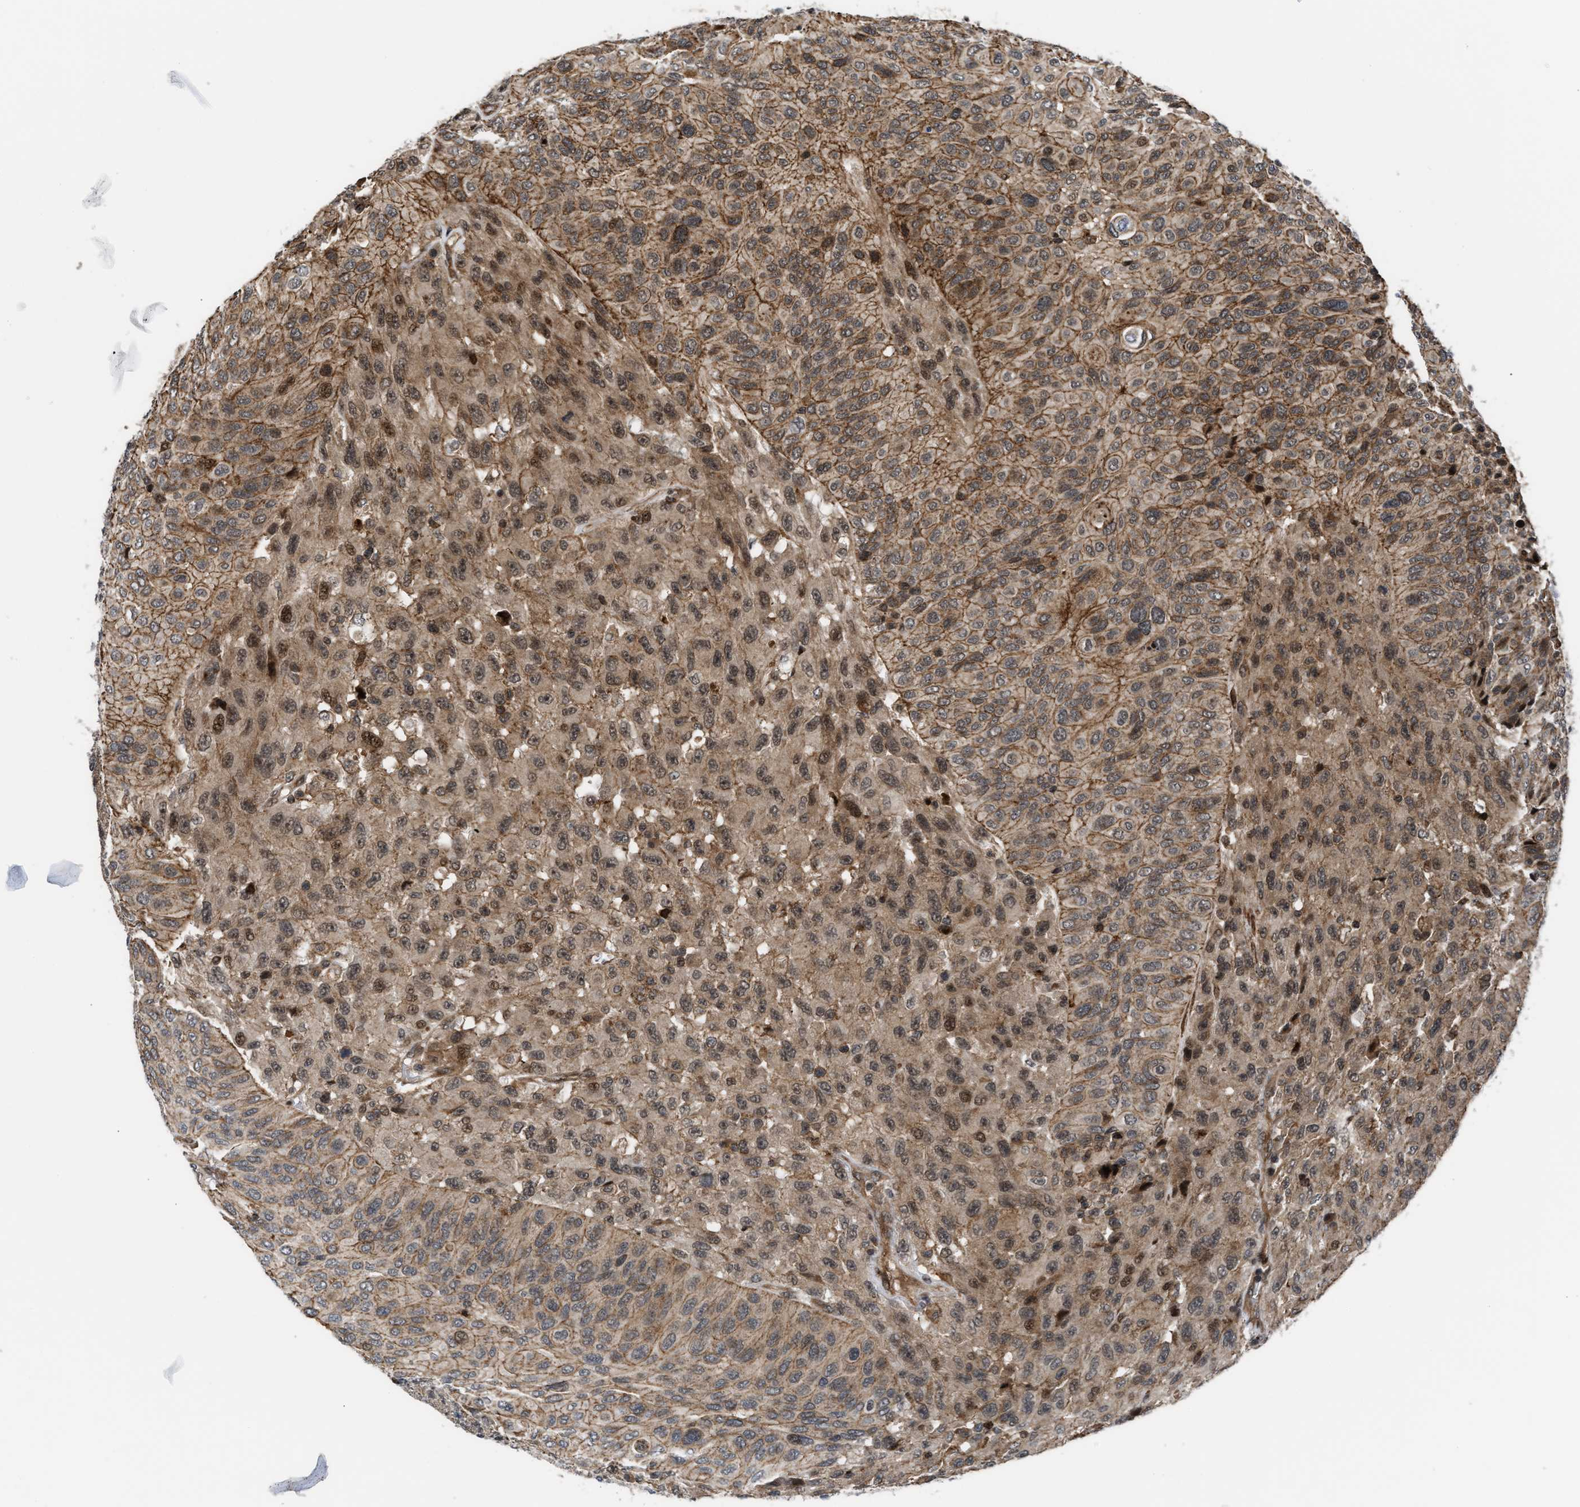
{"staining": {"intensity": "moderate", "quantity": ">75%", "location": "cytoplasmic/membranous,nuclear"}, "tissue": "urothelial cancer", "cell_type": "Tumor cells", "image_type": "cancer", "snomed": [{"axis": "morphology", "description": "Urothelial carcinoma, High grade"}, {"axis": "topography", "description": "Urinary bladder"}], "caption": "Immunohistochemistry (IHC) of human urothelial cancer demonstrates medium levels of moderate cytoplasmic/membranous and nuclear staining in approximately >75% of tumor cells. (Stains: DAB in brown, nuclei in blue, Microscopy: brightfield microscopy at high magnification).", "gene": "STAU2", "patient": {"sex": "male", "age": 66}}